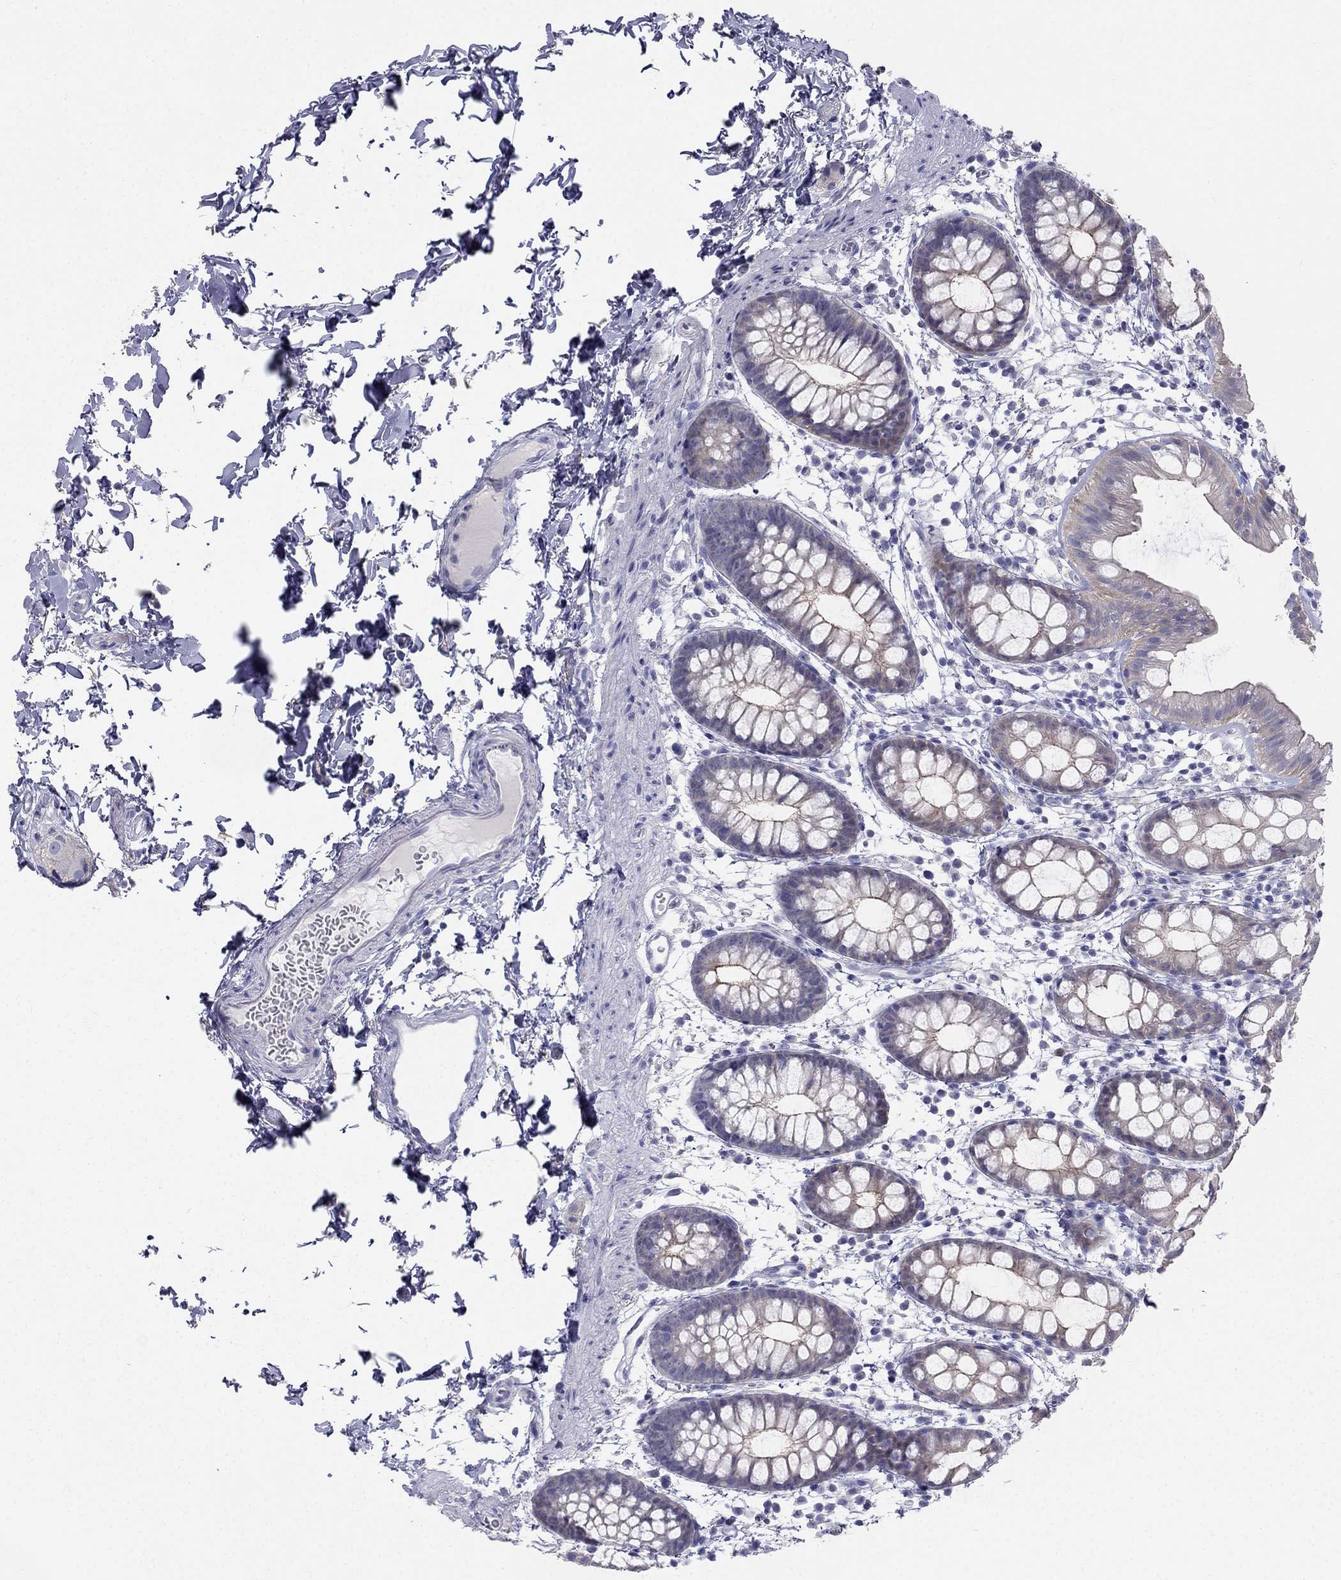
{"staining": {"intensity": "weak", "quantity": "25%-75%", "location": "cytoplasmic/membranous"}, "tissue": "rectum", "cell_type": "Glandular cells", "image_type": "normal", "snomed": [{"axis": "morphology", "description": "Normal tissue, NOS"}, {"axis": "topography", "description": "Rectum"}], "caption": "Protein analysis of normal rectum displays weak cytoplasmic/membranous expression in about 25%-75% of glandular cells.", "gene": "RFLNA", "patient": {"sex": "male", "age": 57}}